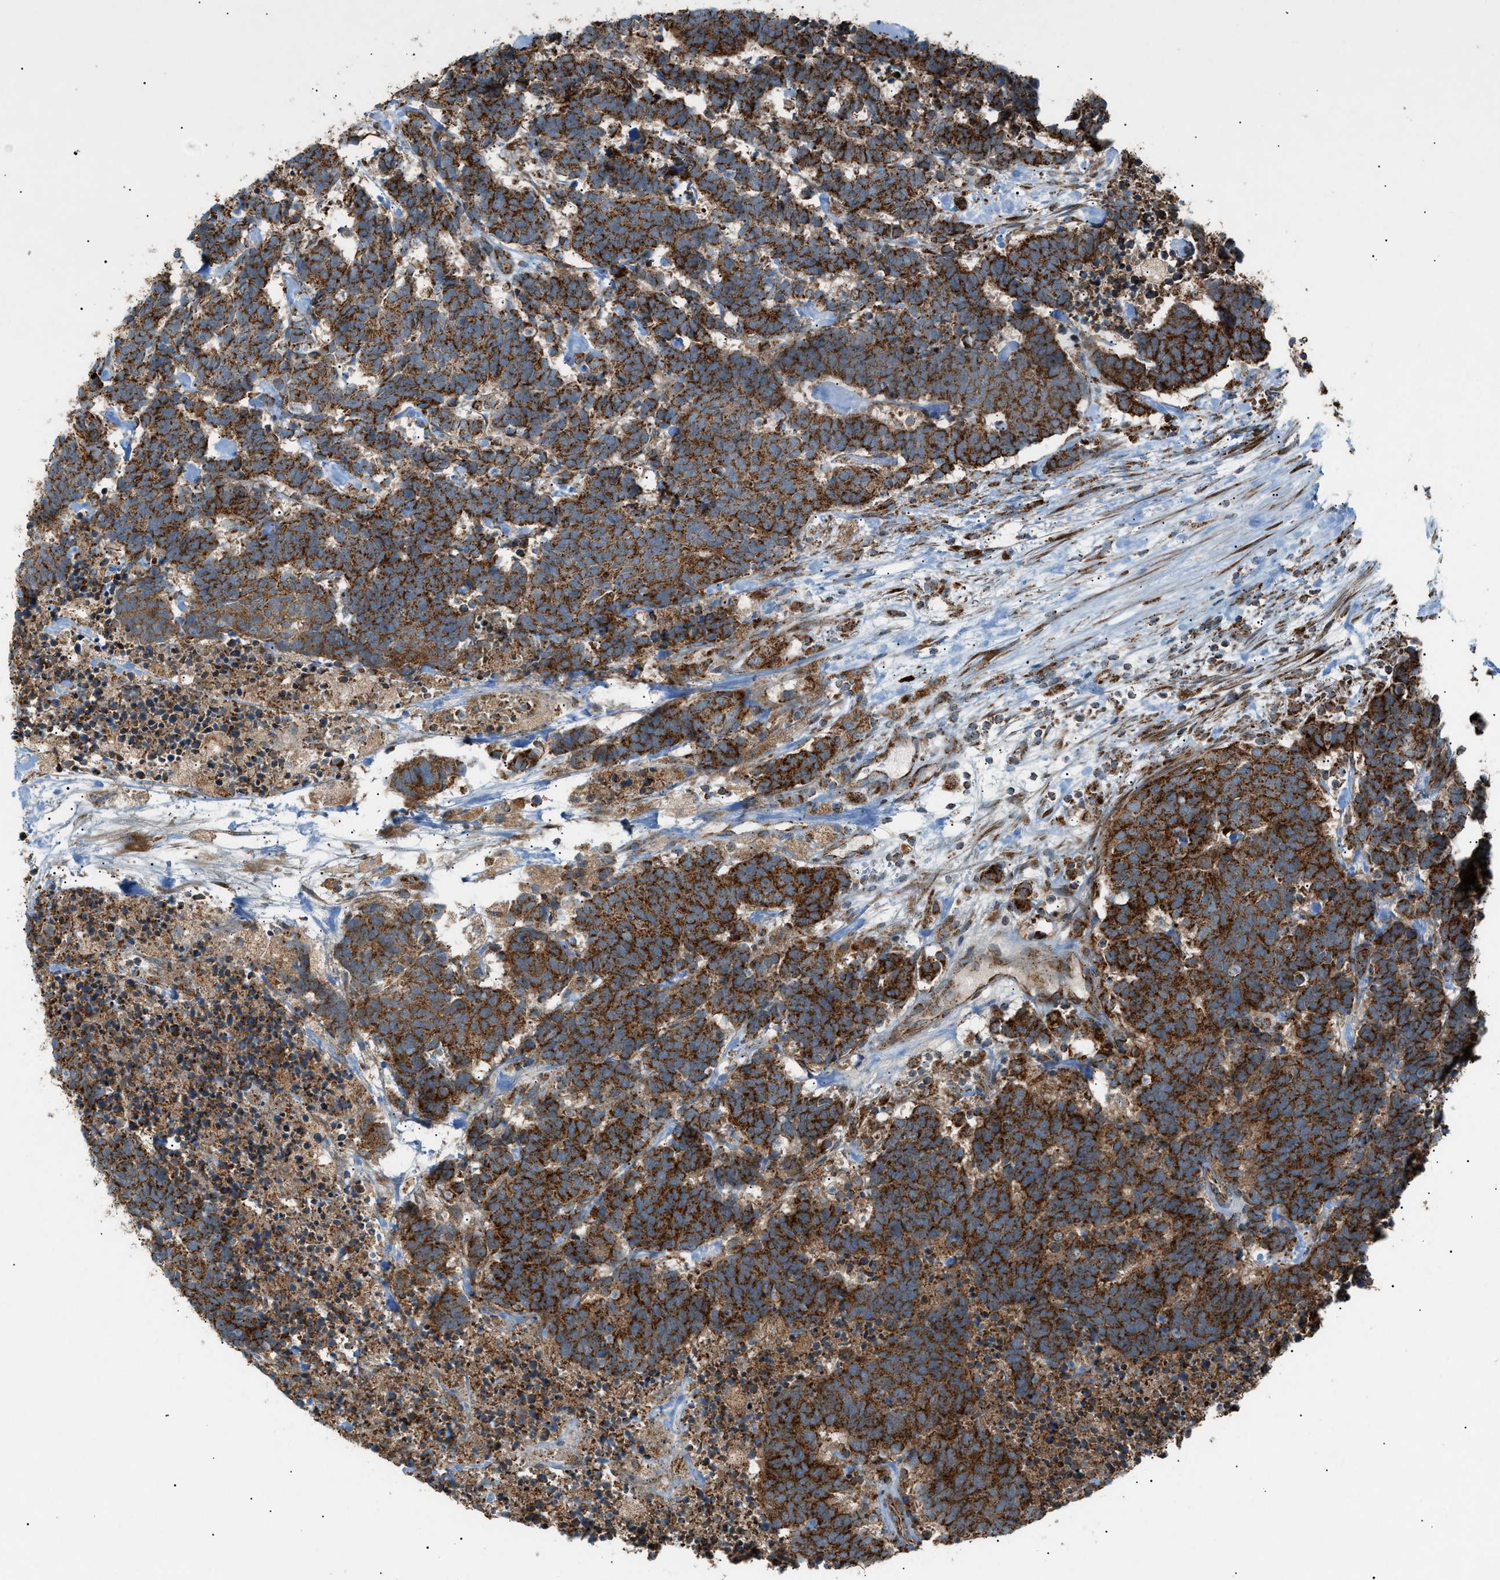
{"staining": {"intensity": "strong", "quantity": ">75%", "location": "cytoplasmic/membranous"}, "tissue": "carcinoid", "cell_type": "Tumor cells", "image_type": "cancer", "snomed": [{"axis": "morphology", "description": "Carcinoma, NOS"}, {"axis": "morphology", "description": "Carcinoid, malignant, NOS"}, {"axis": "topography", "description": "Urinary bladder"}], "caption": "Protein expression analysis of human carcinoid reveals strong cytoplasmic/membranous positivity in about >75% of tumor cells. (brown staining indicates protein expression, while blue staining denotes nuclei).", "gene": "C1GALT1C1", "patient": {"sex": "male", "age": 57}}